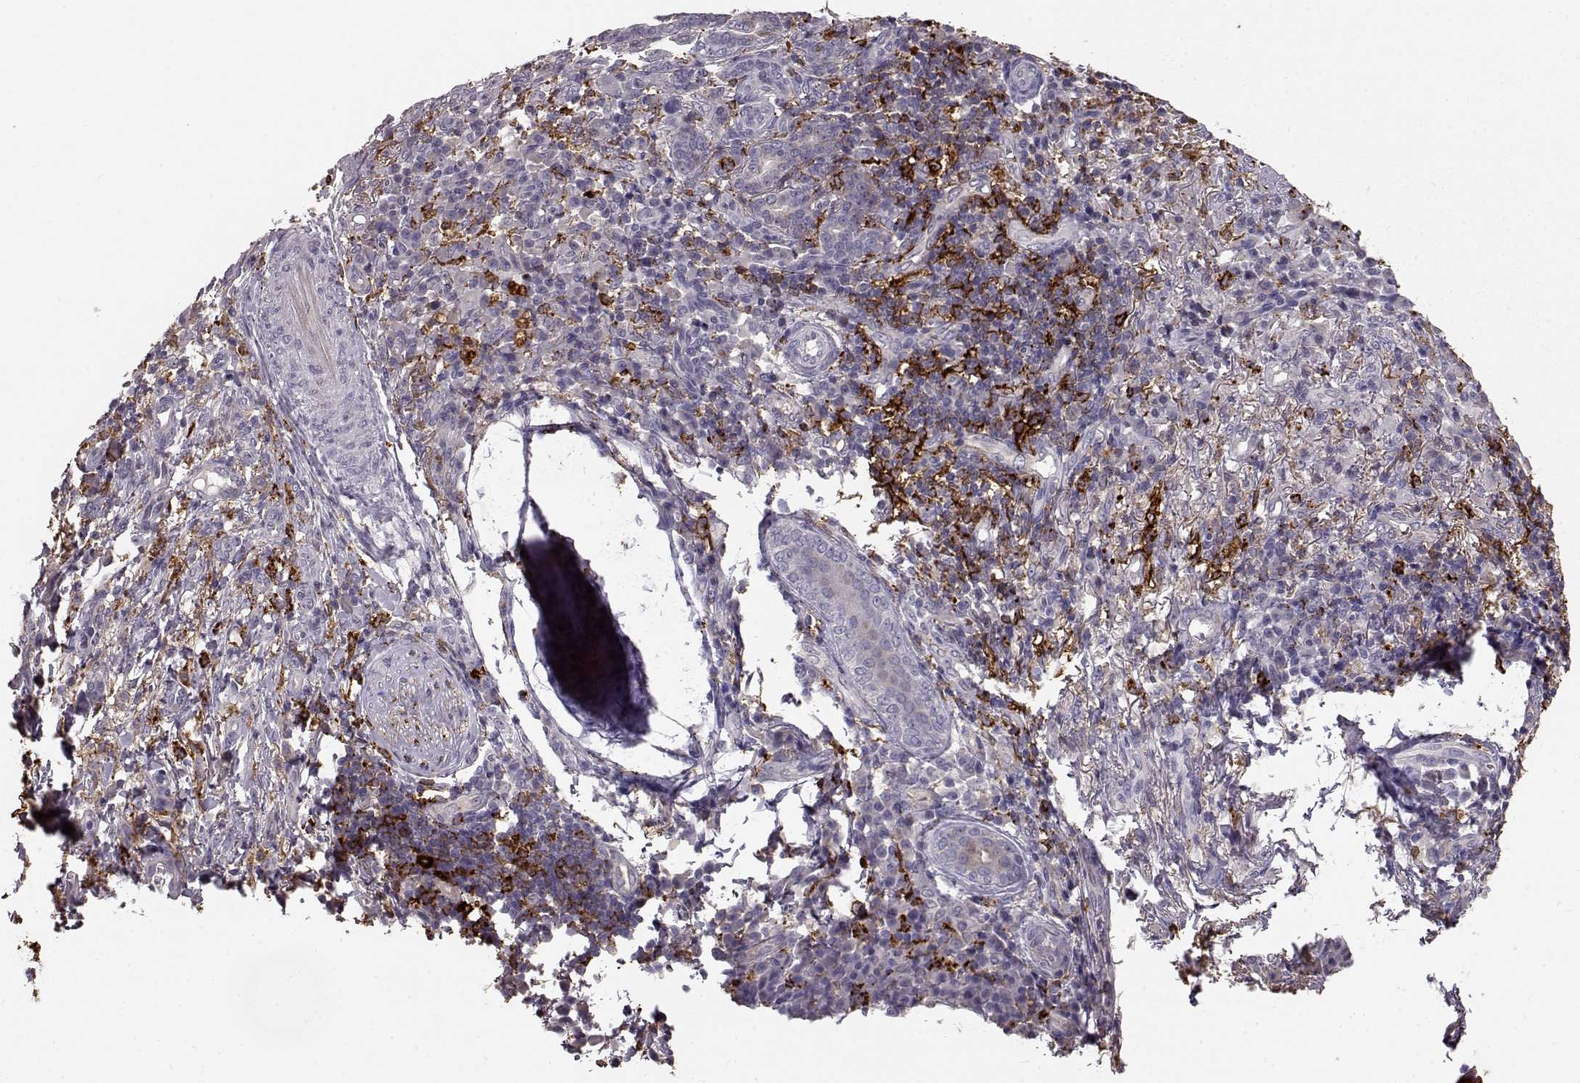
{"staining": {"intensity": "negative", "quantity": "none", "location": "none"}, "tissue": "skin cancer", "cell_type": "Tumor cells", "image_type": "cancer", "snomed": [{"axis": "morphology", "description": "Basal cell carcinoma"}, {"axis": "topography", "description": "Skin"}], "caption": "High magnification brightfield microscopy of skin cancer (basal cell carcinoma) stained with DAB (brown) and counterstained with hematoxylin (blue): tumor cells show no significant staining. (DAB (3,3'-diaminobenzidine) immunohistochemistry, high magnification).", "gene": "CCNF", "patient": {"sex": "female", "age": 69}}